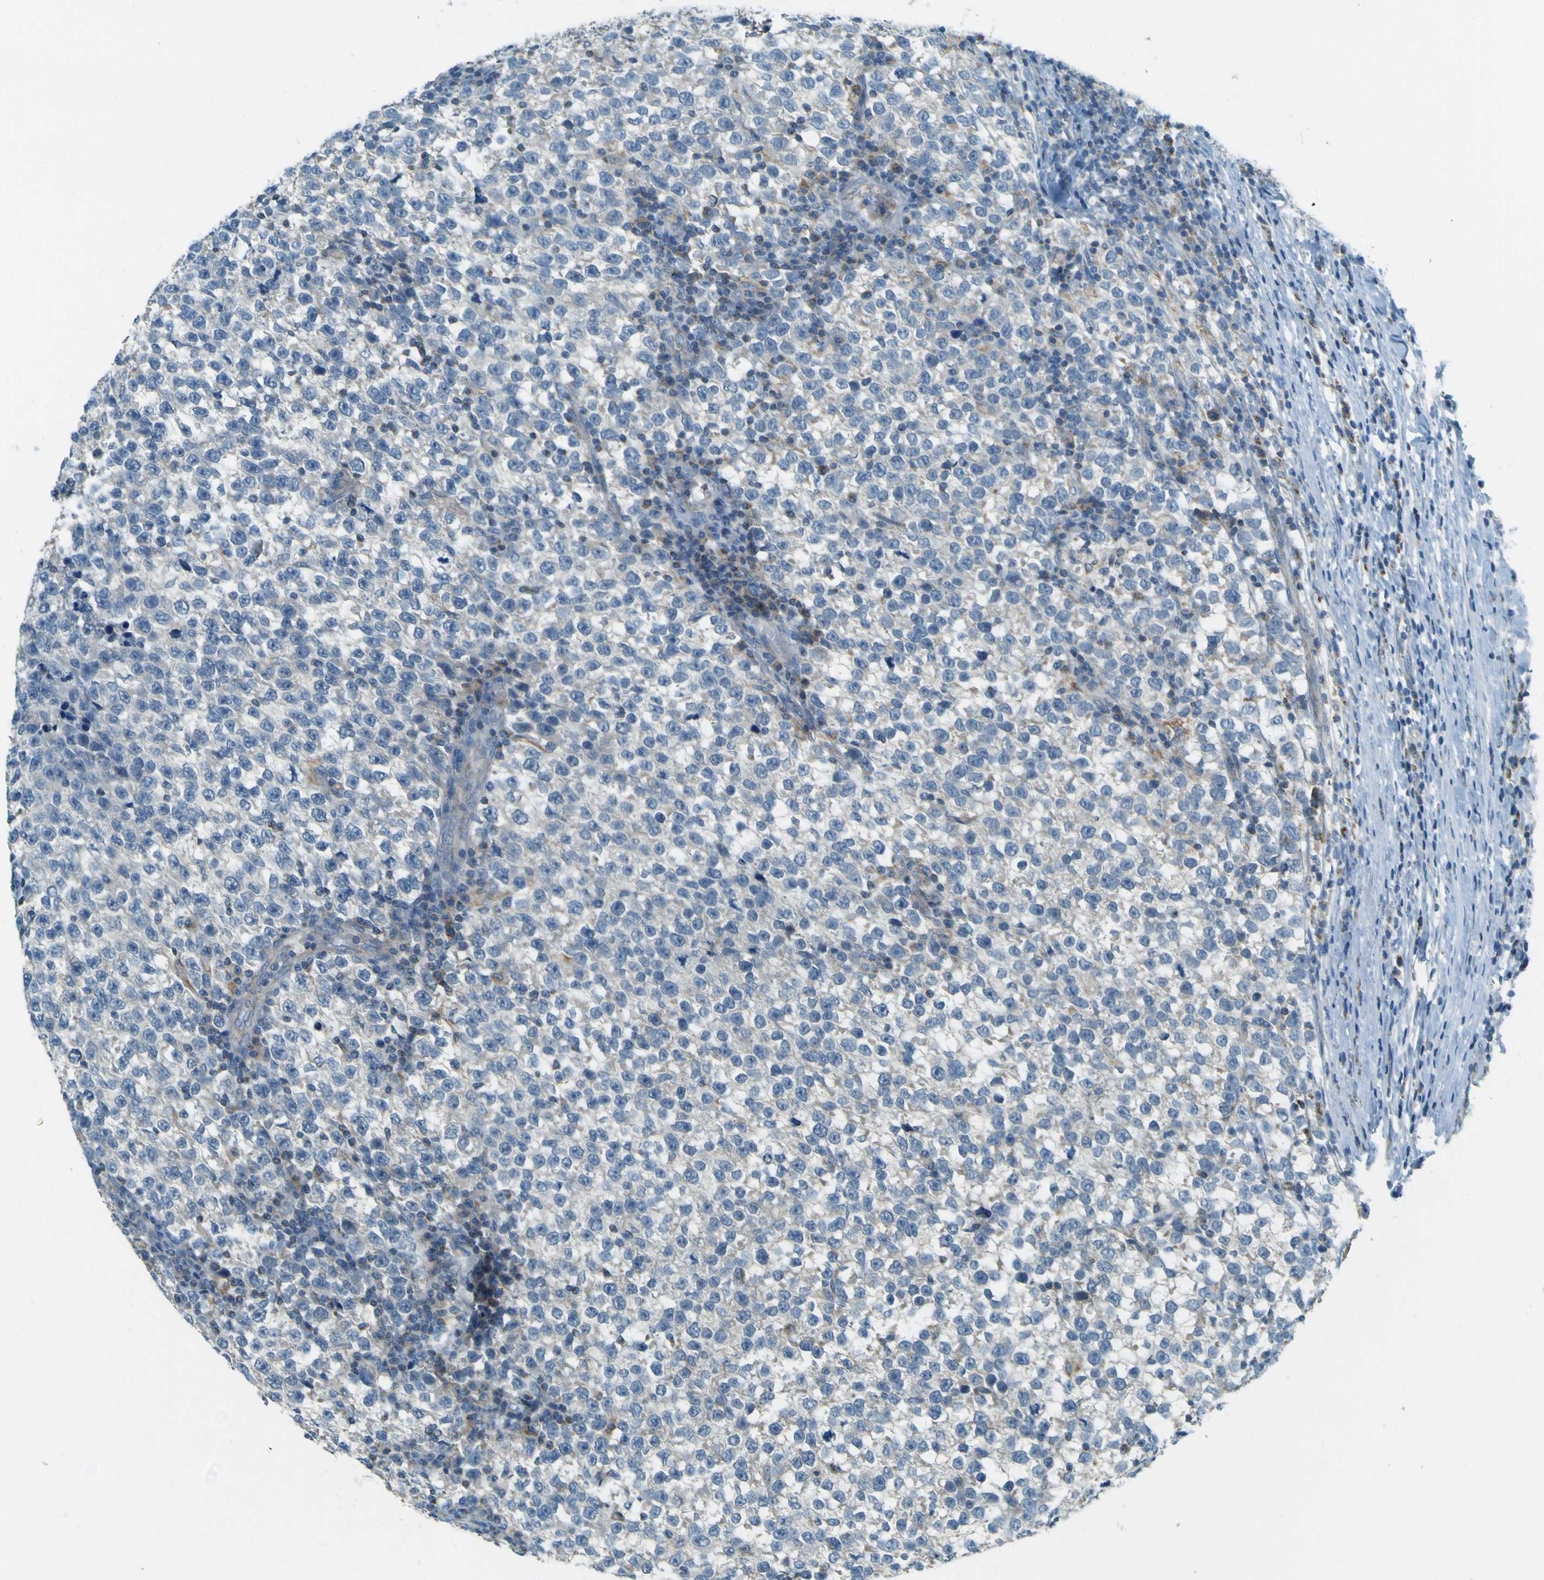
{"staining": {"intensity": "negative", "quantity": "none", "location": "none"}, "tissue": "testis cancer", "cell_type": "Tumor cells", "image_type": "cancer", "snomed": [{"axis": "morphology", "description": "Normal tissue, NOS"}, {"axis": "morphology", "description": "Seminoma, NOS"}, {"axis": "topography", "description": "Testis"}], "caption": "Immunohistochemistry micrograph of neoplastic tissue: human seminoma (testis) stained with DAB reveals no significant protein expression in tumor cells.", "gene": "FKTN", "patient": {"sex": "male", "age": 43}}